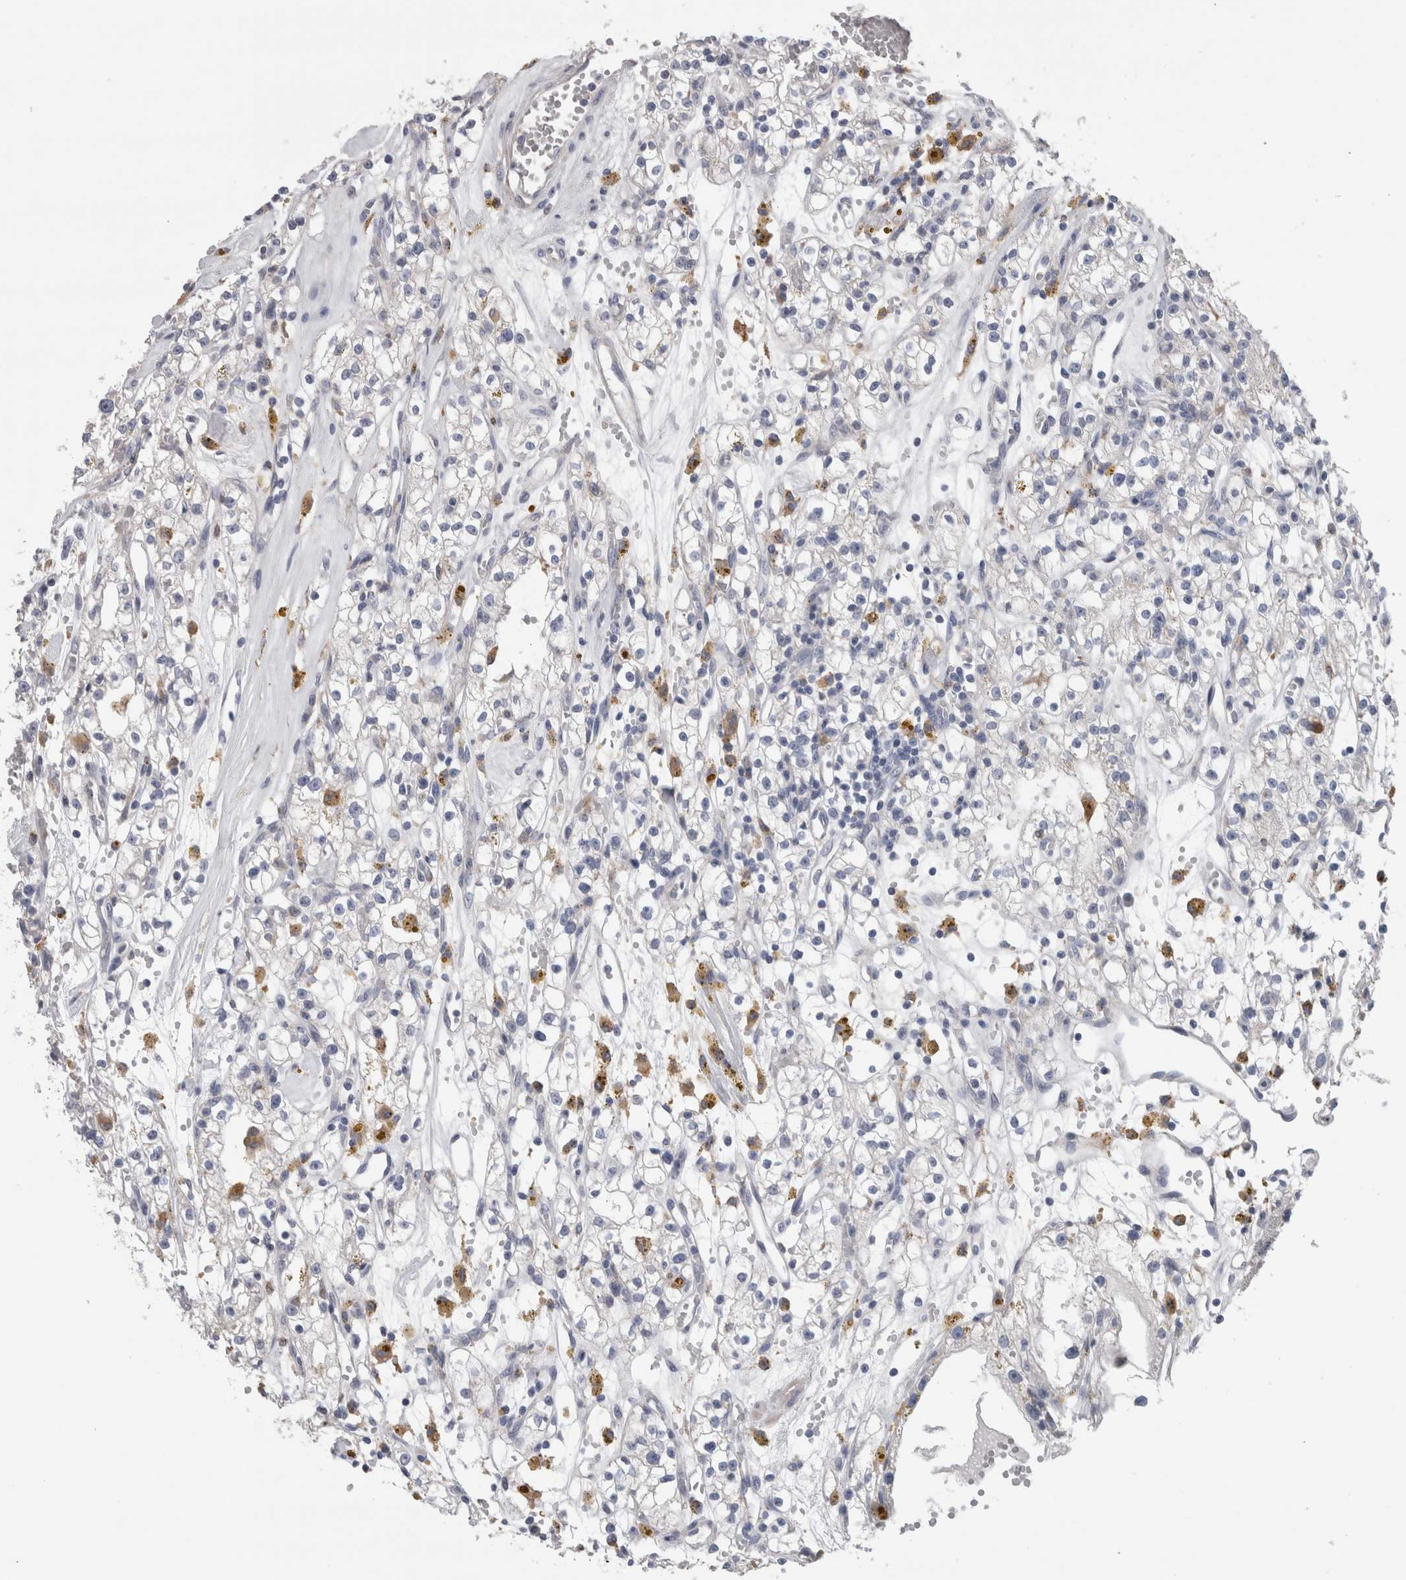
{"staining": {"intensity": "negative", "quantity": "none", "location": "none"}, "tissue": "renal cancer", "cell_type": "Tumor cells", "image_type": "cancer", "snomed": [{"axis": "morphology", "description": "Adenocarcinoma, NOS"}, {"axis": "topography", "description": "Kidney"}], "caption": "High power microscopy micrograph of an IHC photomicrograph of renal adenocarcinoma, revealing no significant expression in tumor cells.", "gene": "GDAP1", "patient": {"sex": "male", "age": 56}}